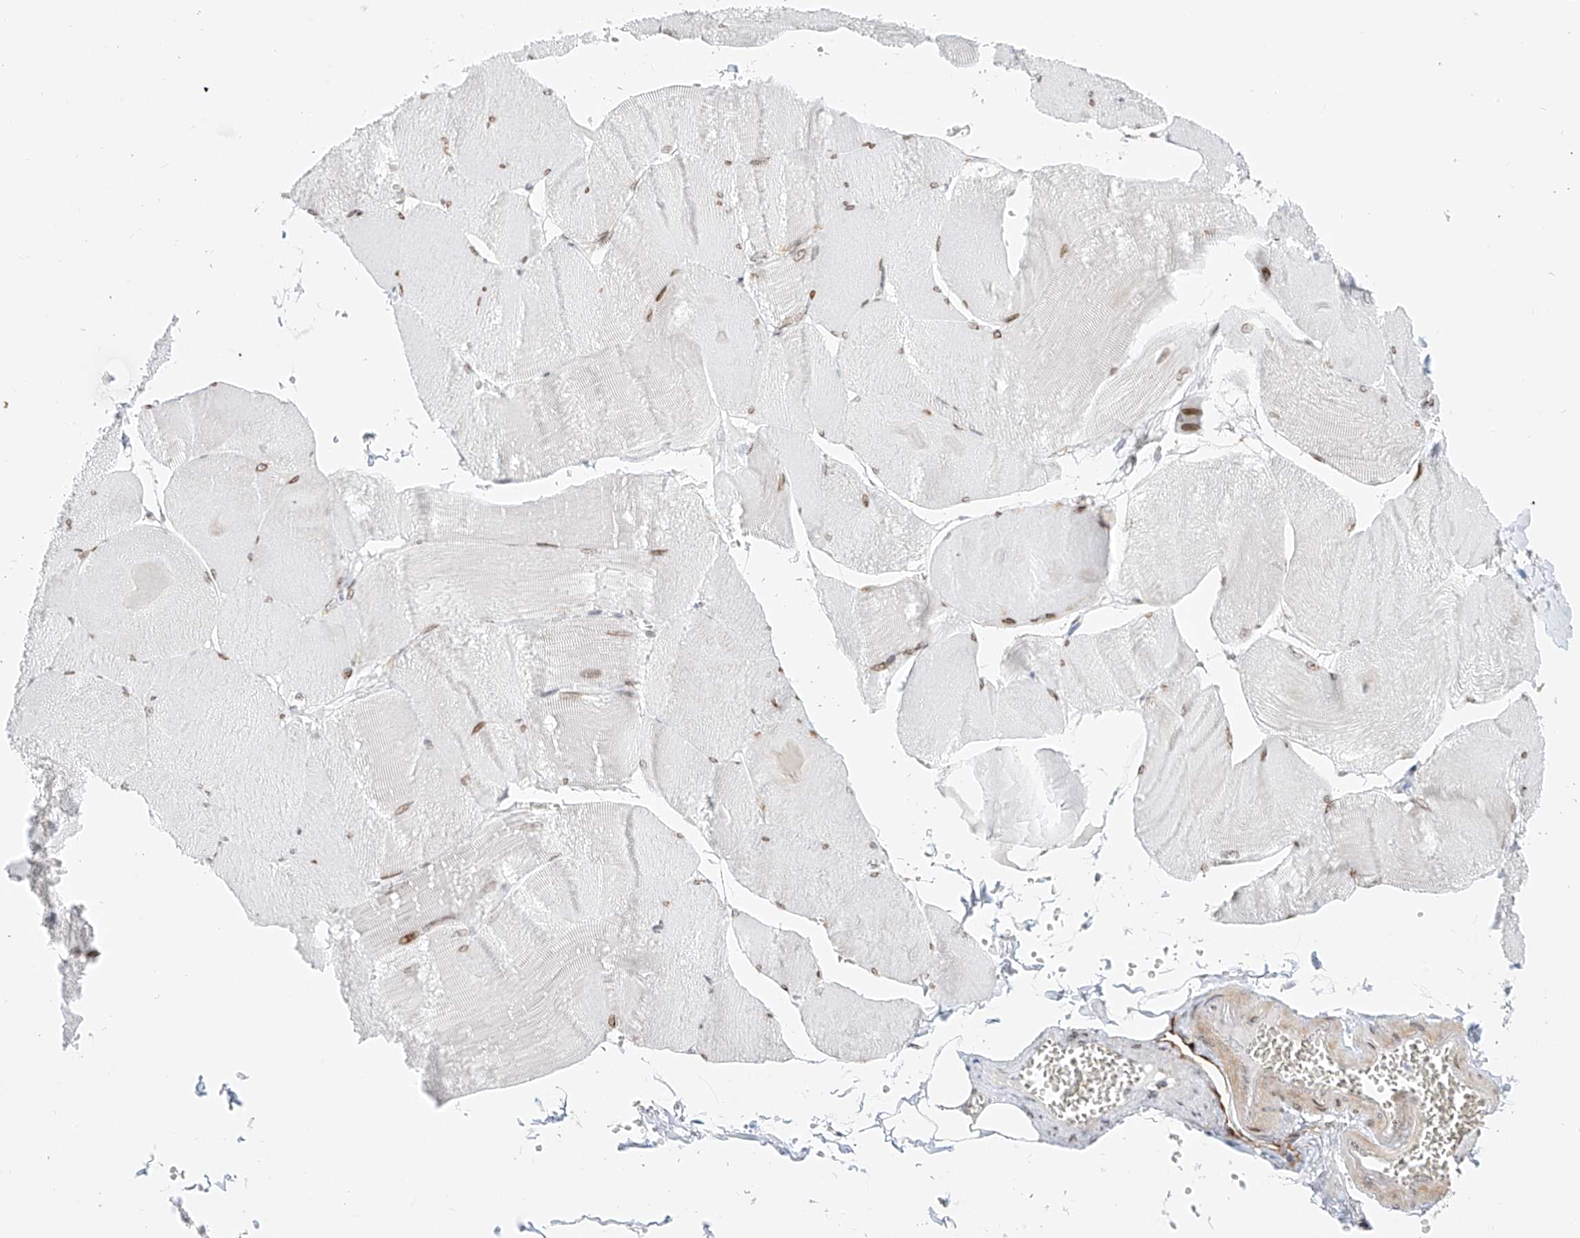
{"staining": {"intensity": "moderate", "quantity": "<25%", "location": "nuclear"}, "tissue": "skeletal muscle", "cell_type": "Myocytes", "image_type": "normal", "snomed": [{"axis": "morphology", "description": "Normal tissue, NOS"}, {"axis": "morphology", "description": "Basal cell carcinoma"}, {"axis": "topography", "description": "Skeletal muscle"}], "caption": "IHC photomicrograph of normal human skeletal muscle stained for a protein (brown), which exhibits low levels of moderate nuclear staining in approximately <25% of myocytes.", "gene": "NHSL1", "patient": {"sex": "female", "age": 64}}